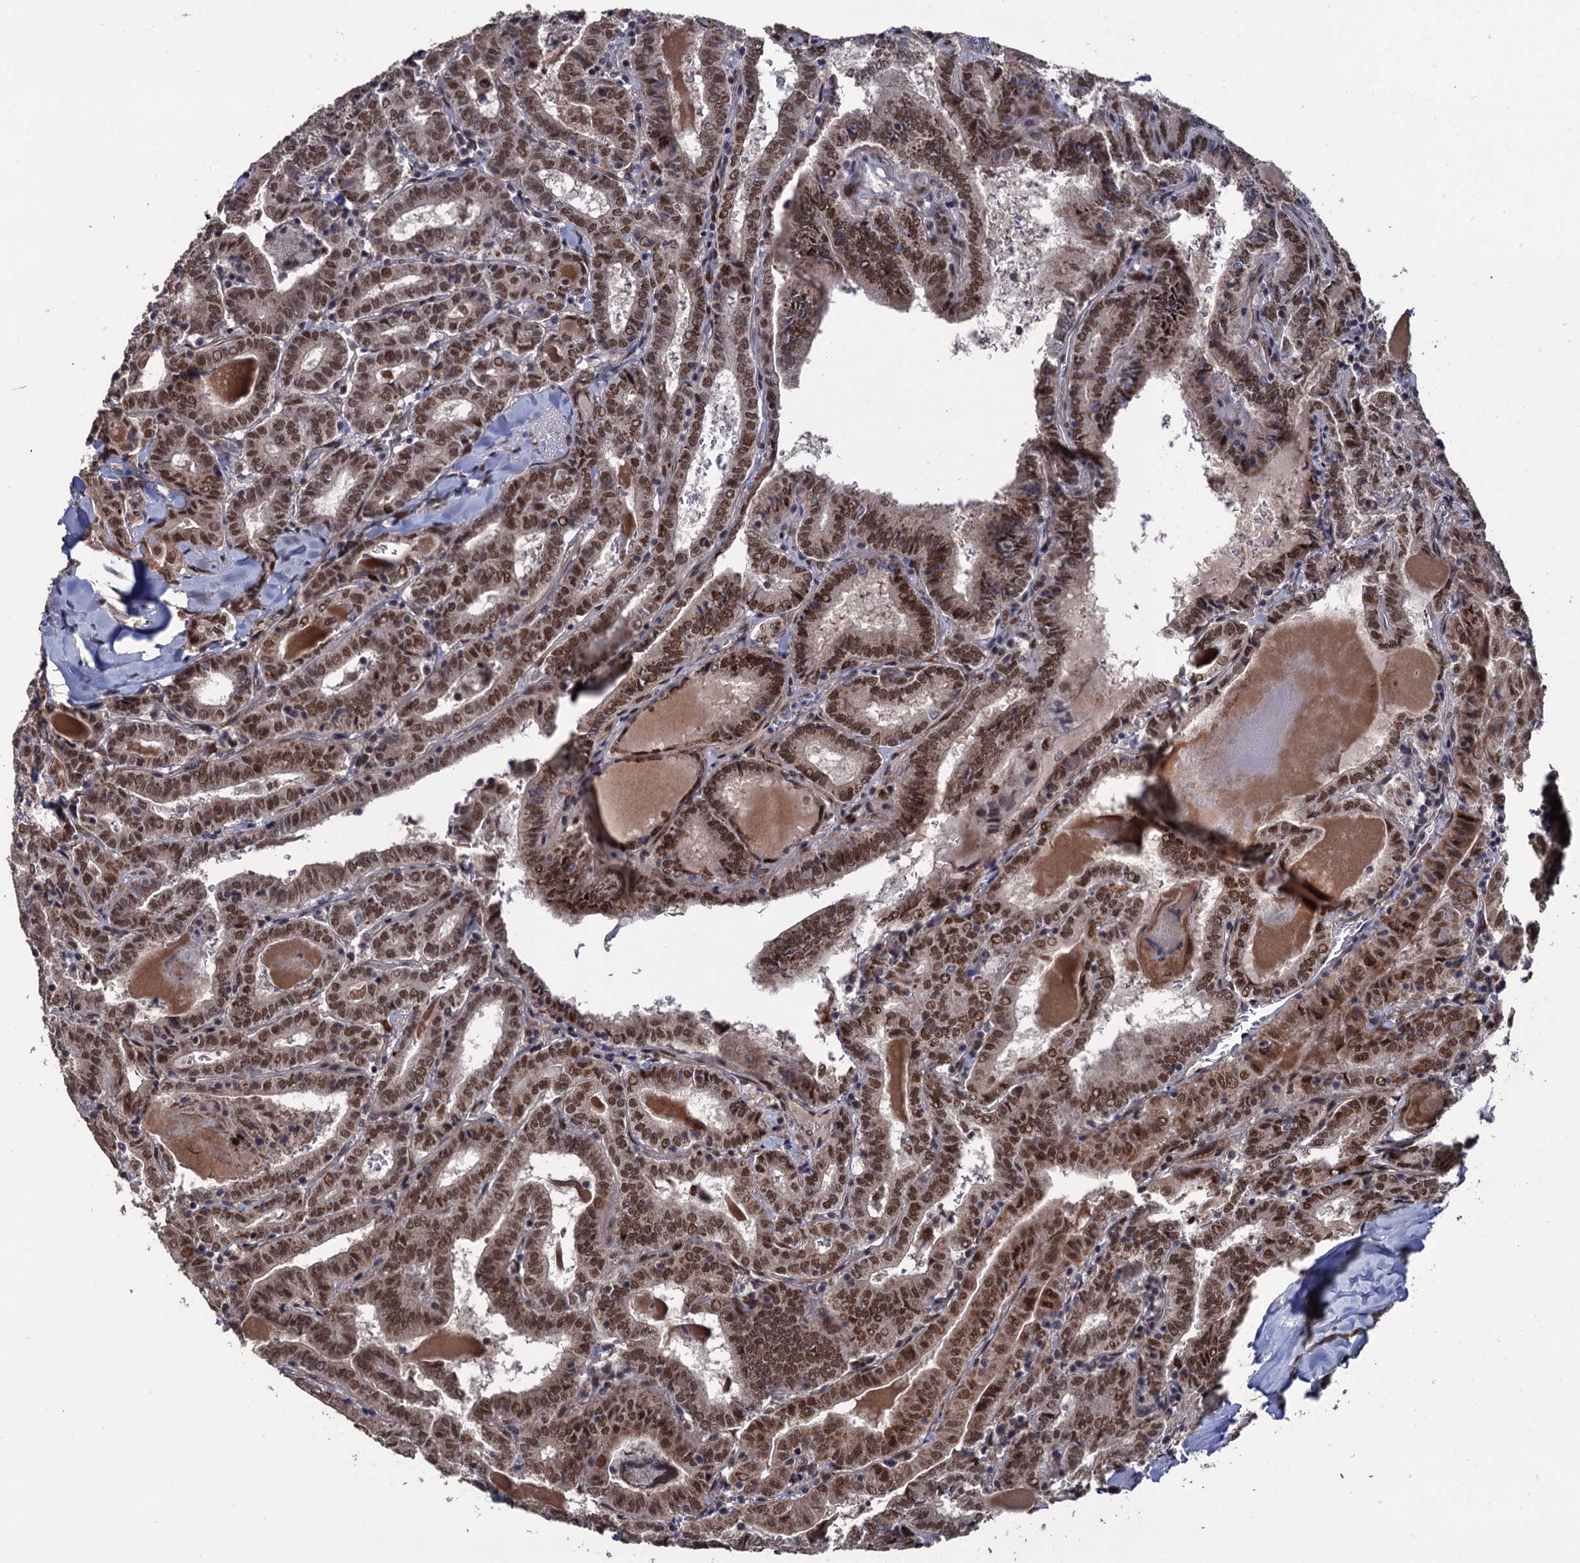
{"staining": {"intensity": "moderate", "quantity": ">75%", "location": "nuclear"}, "tissue": "thyroid cancer", "cell_type": "Tumor cells", "image_type": "cancer", "snomed": [{"axis": "morphology", "description": "Papillary adenocarcinoma, NOS"}, {"axis": "topography", "description": "Thyroid gland"}], "caption": "Immunohistochemical staining of papillary adenocarcinoma (thyroid) shows moderate nuclear protein positivity in about >75% of tumor cells. The protein of interest is shown in brown color, while the nuclei are stained blue.", "gene": "LRRC63", "patient": {"sex": "female", "age": 72}}